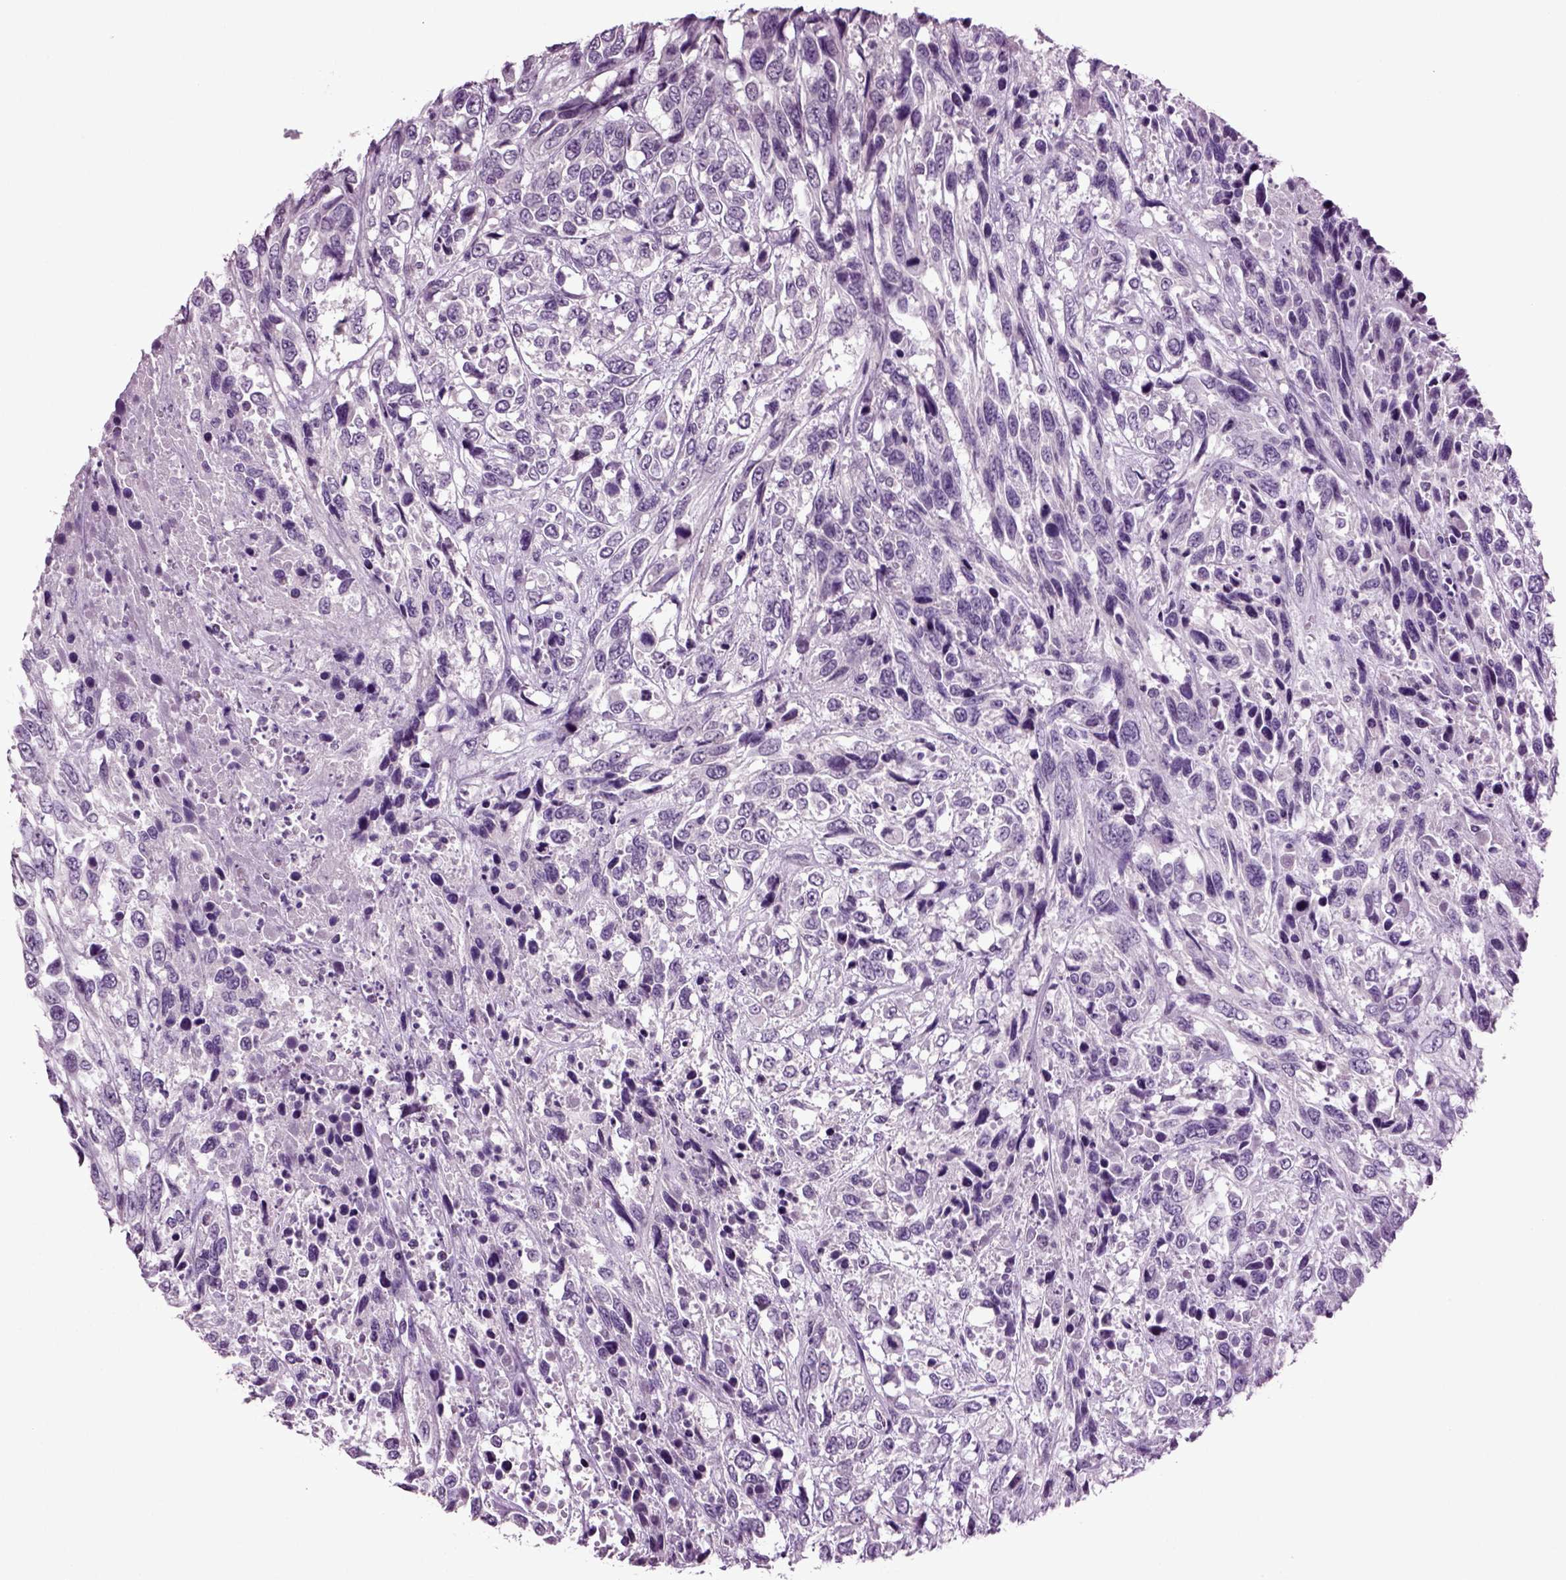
{"staining": {"intensity": "negative", "quantity": "none", "location": "none"}, "tissue": "urothelial cancer", "cell_type": "Tumor cells", "image_type": "cancer", "snomed": [{"axis": "morphology", "description": "Urothelial carcinoma, High grade"}, {"axis": "topography", "description": "Urinary bladder"}], "caption": "Immunohistochemistry (IHC) photomicrograph of neoplastic tissue: human urothelial cancer stained with DAB (3,3'-diaminobenzidine) exhibits no significant protein positivity in tumor cells. The staining is performed using DAB (3,3'-diaminobenzidine) brown chromogen with nuclei counter-stained in using hematoxylin.", "gene": "SLC17A6", "patient": {"sex": "female", "age": 70}}